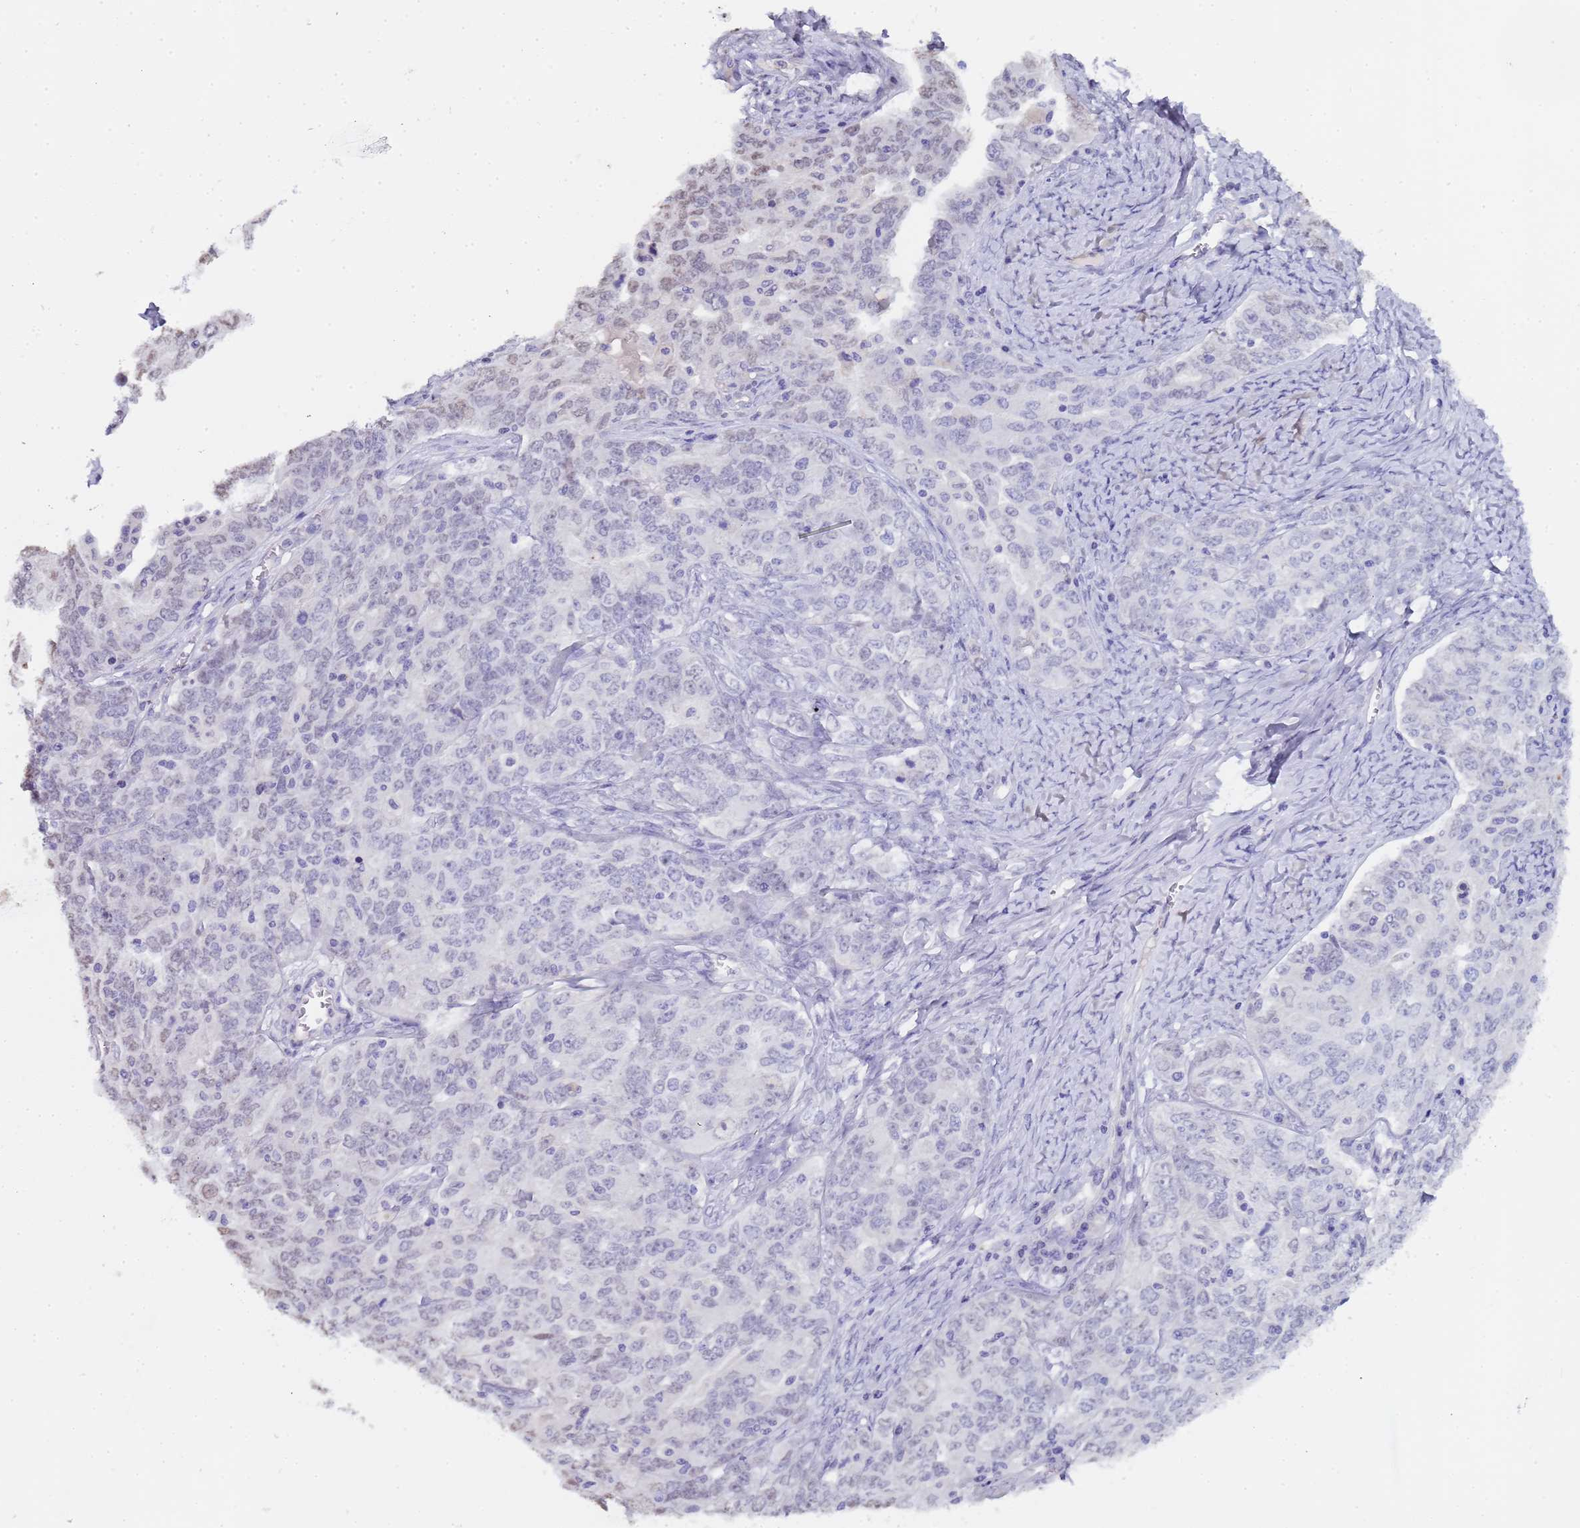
{"staining": {"intensity": "negative", "quantity": "none", "location": "none"}, "tissue": "ovarian cancer", "cell_type": "Tumor cells", "image_type": "cancer", "snomed": [{"axis": "morphology", "description": "Carcinoma, endometroid"}, {"axis": "topography", "description": "Ovary"}], "caption": "A photomicrograph of human ovarian cancer (endometroid carcinoma) is negative for staining in tumor cells. The staining was performed using DAB (3,3'-diaminobenzidine) to visualize the protein expression in brown, while the nuclei were stained in blue with hematoxylin (Magnification: 20x).", "gene": "CTRC", "patient": {"sex": "female", "age": 62}}